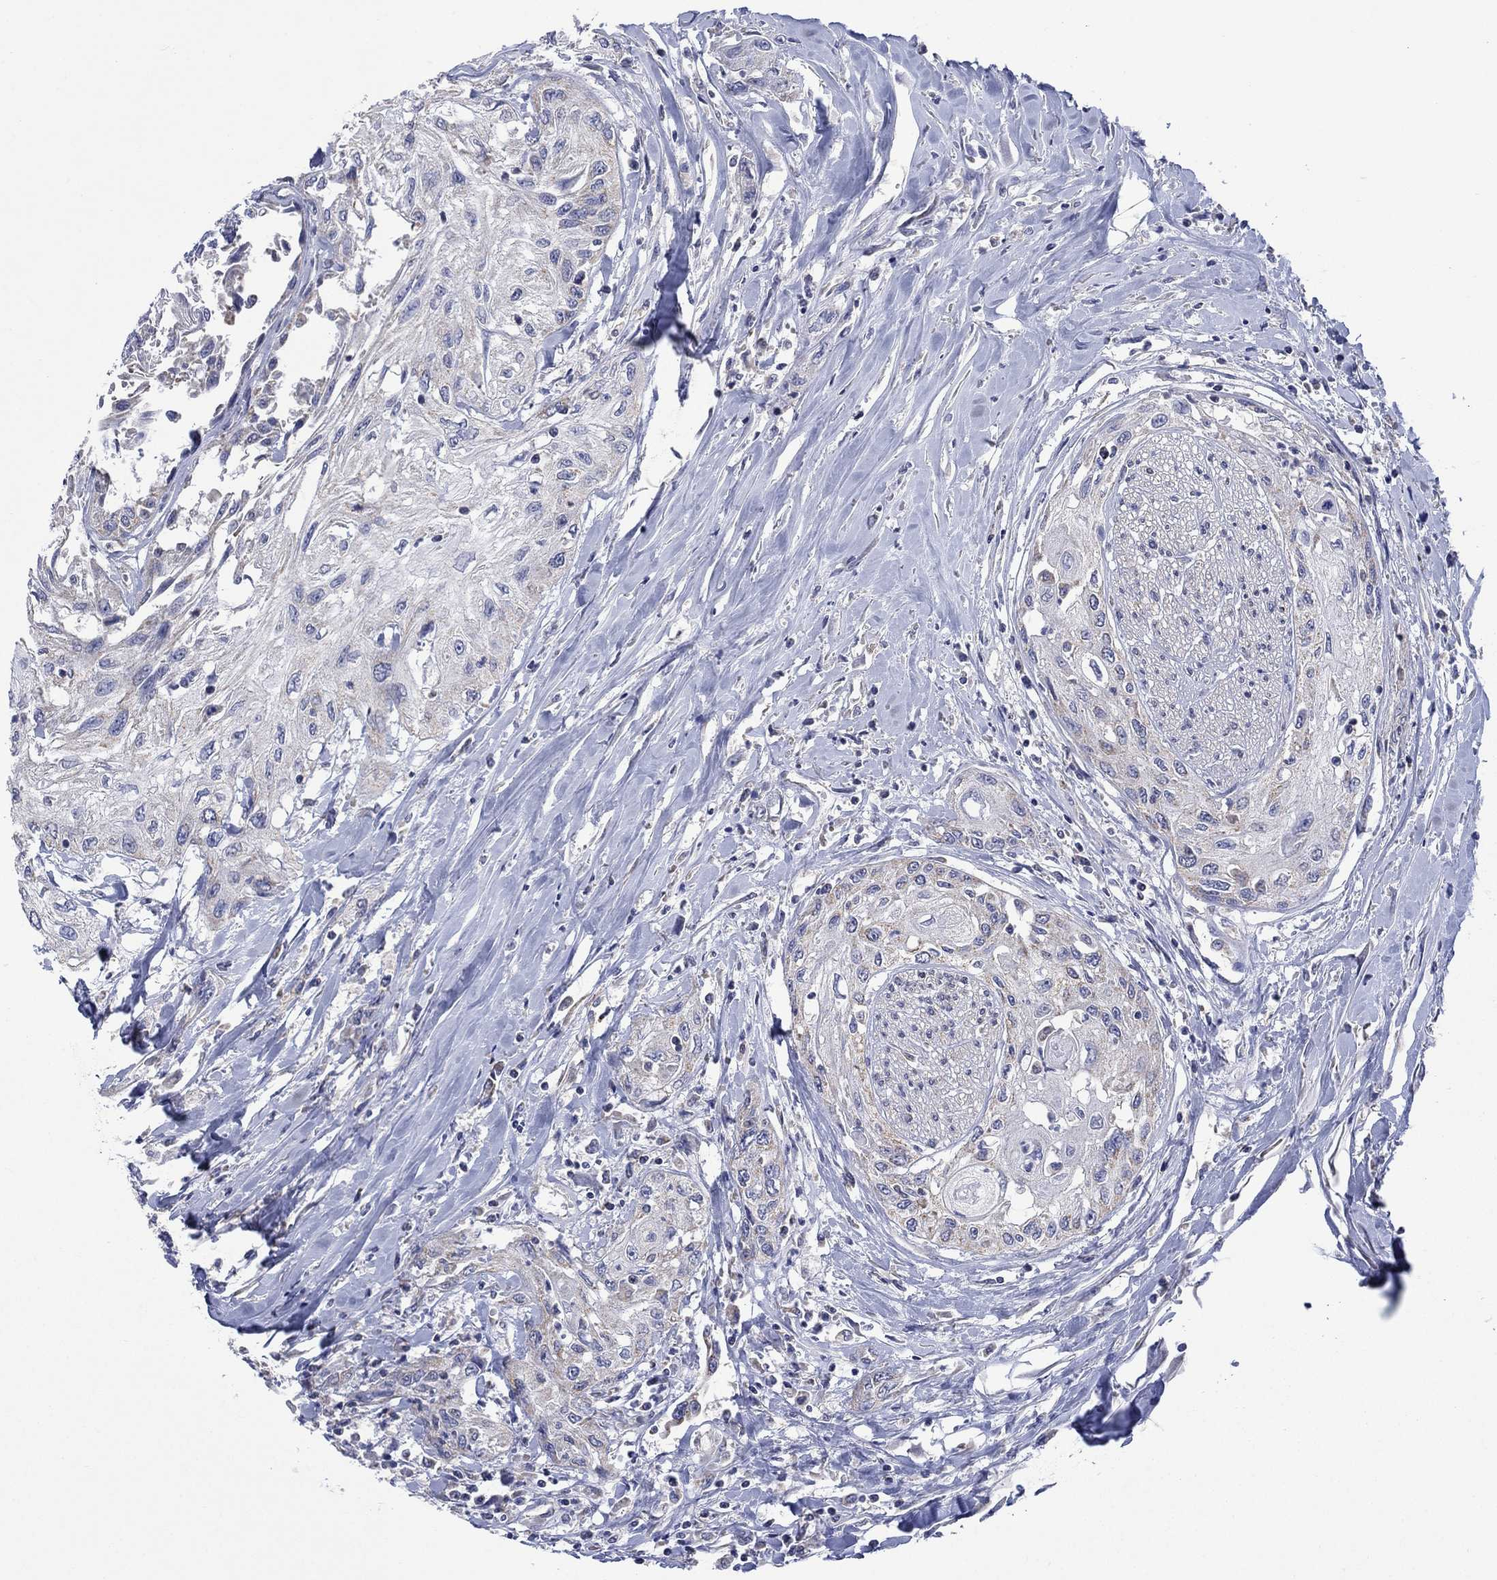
{"staining": {"intensity": "moderate", "quantity": "<25%", "location": "cytoplasmic/membranous"}, "tissue": "head and neck cancer", "cell_type": "Tumor cells", "image_type": "cancer", "snomed": [{"axis": "morphology", "description": "Normal tissue, NOS"}, {"axis": "morphology", "description": "Squamous cell carcinoma, NOS"}, {"axis": "topography", "description": "Oral tissue"}, {"axis": "topography", "description": "Peripheral nerve tissue"}, {"axis": "topography", "description": "Head-Neck"}], "caption": "Tumor cells demonstrate moderate cytoplasmic/membranous positivity in approximately <25% of cells in head and neck cancer (squamous cell carcinoma).", "gene": "CLVS1", "patient": {"sex": "female", "age": 59}}